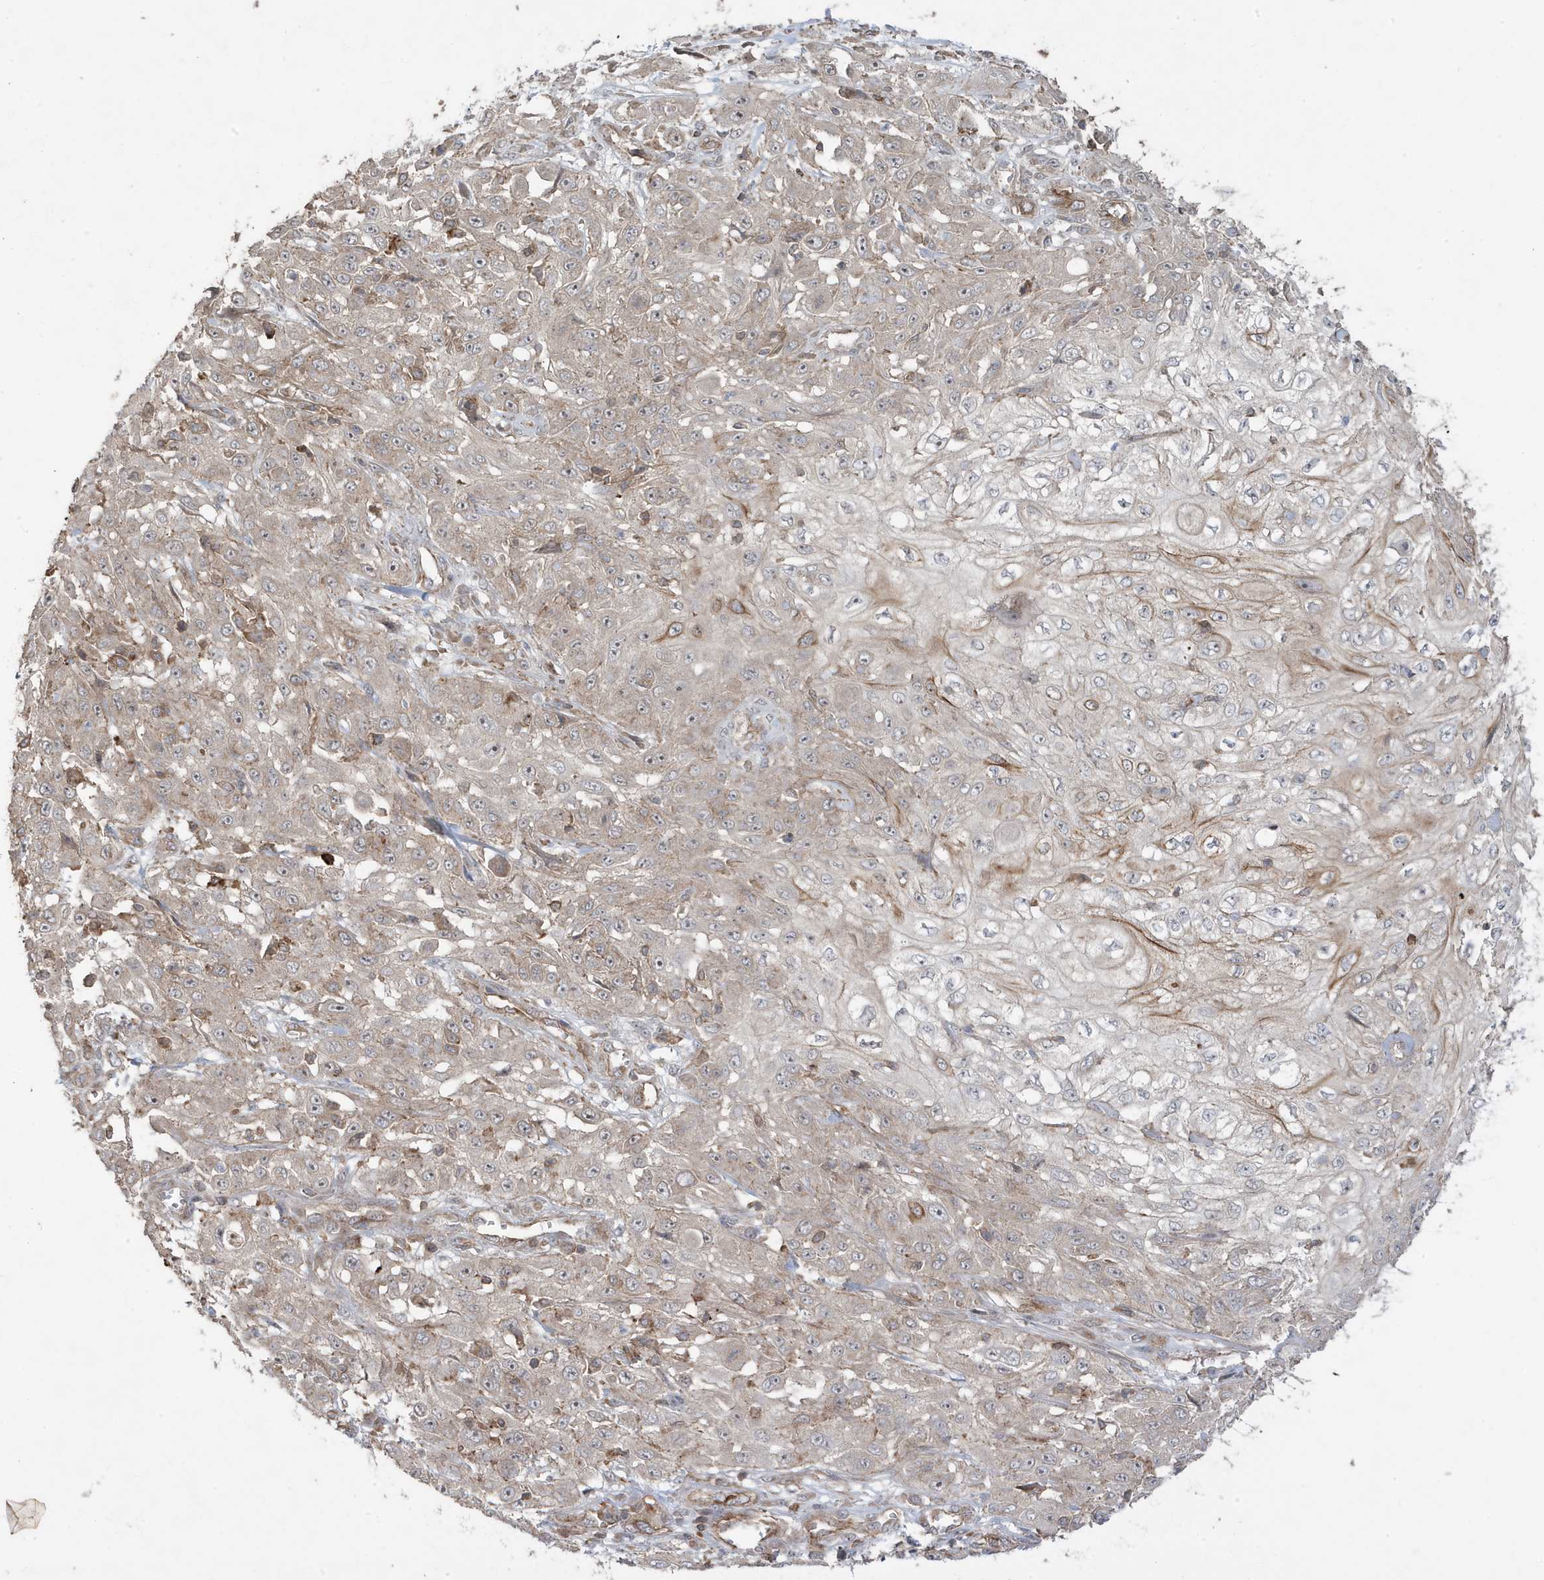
{"staining": {"intensity": "moderate", "quantity": "<25%", "location": "cytoplasmic/membranous"}, "tissue": "skin cancer", "cell_type": "Tumor cells", "image_type": "cancer", "snomed": [{"axis": "morphology", "description": "Squamous cell carcinoma, NOS"}, {"axis": "morphology", "description": "Squamous cell carcinoma, metastatic, NOS"}, {"axis": "topography", "description": "Skin"}, {"axis": "topography", "description": "Lymph node"}], "caption": "Moderate cytoplasmic/membranous protein staining is seen in approximately <25% of tumor cells in skin cancer (metastatic squamous cell carcinoma).", "gene": "CETN3", "patient": {"sex": "male", "age": 75}}